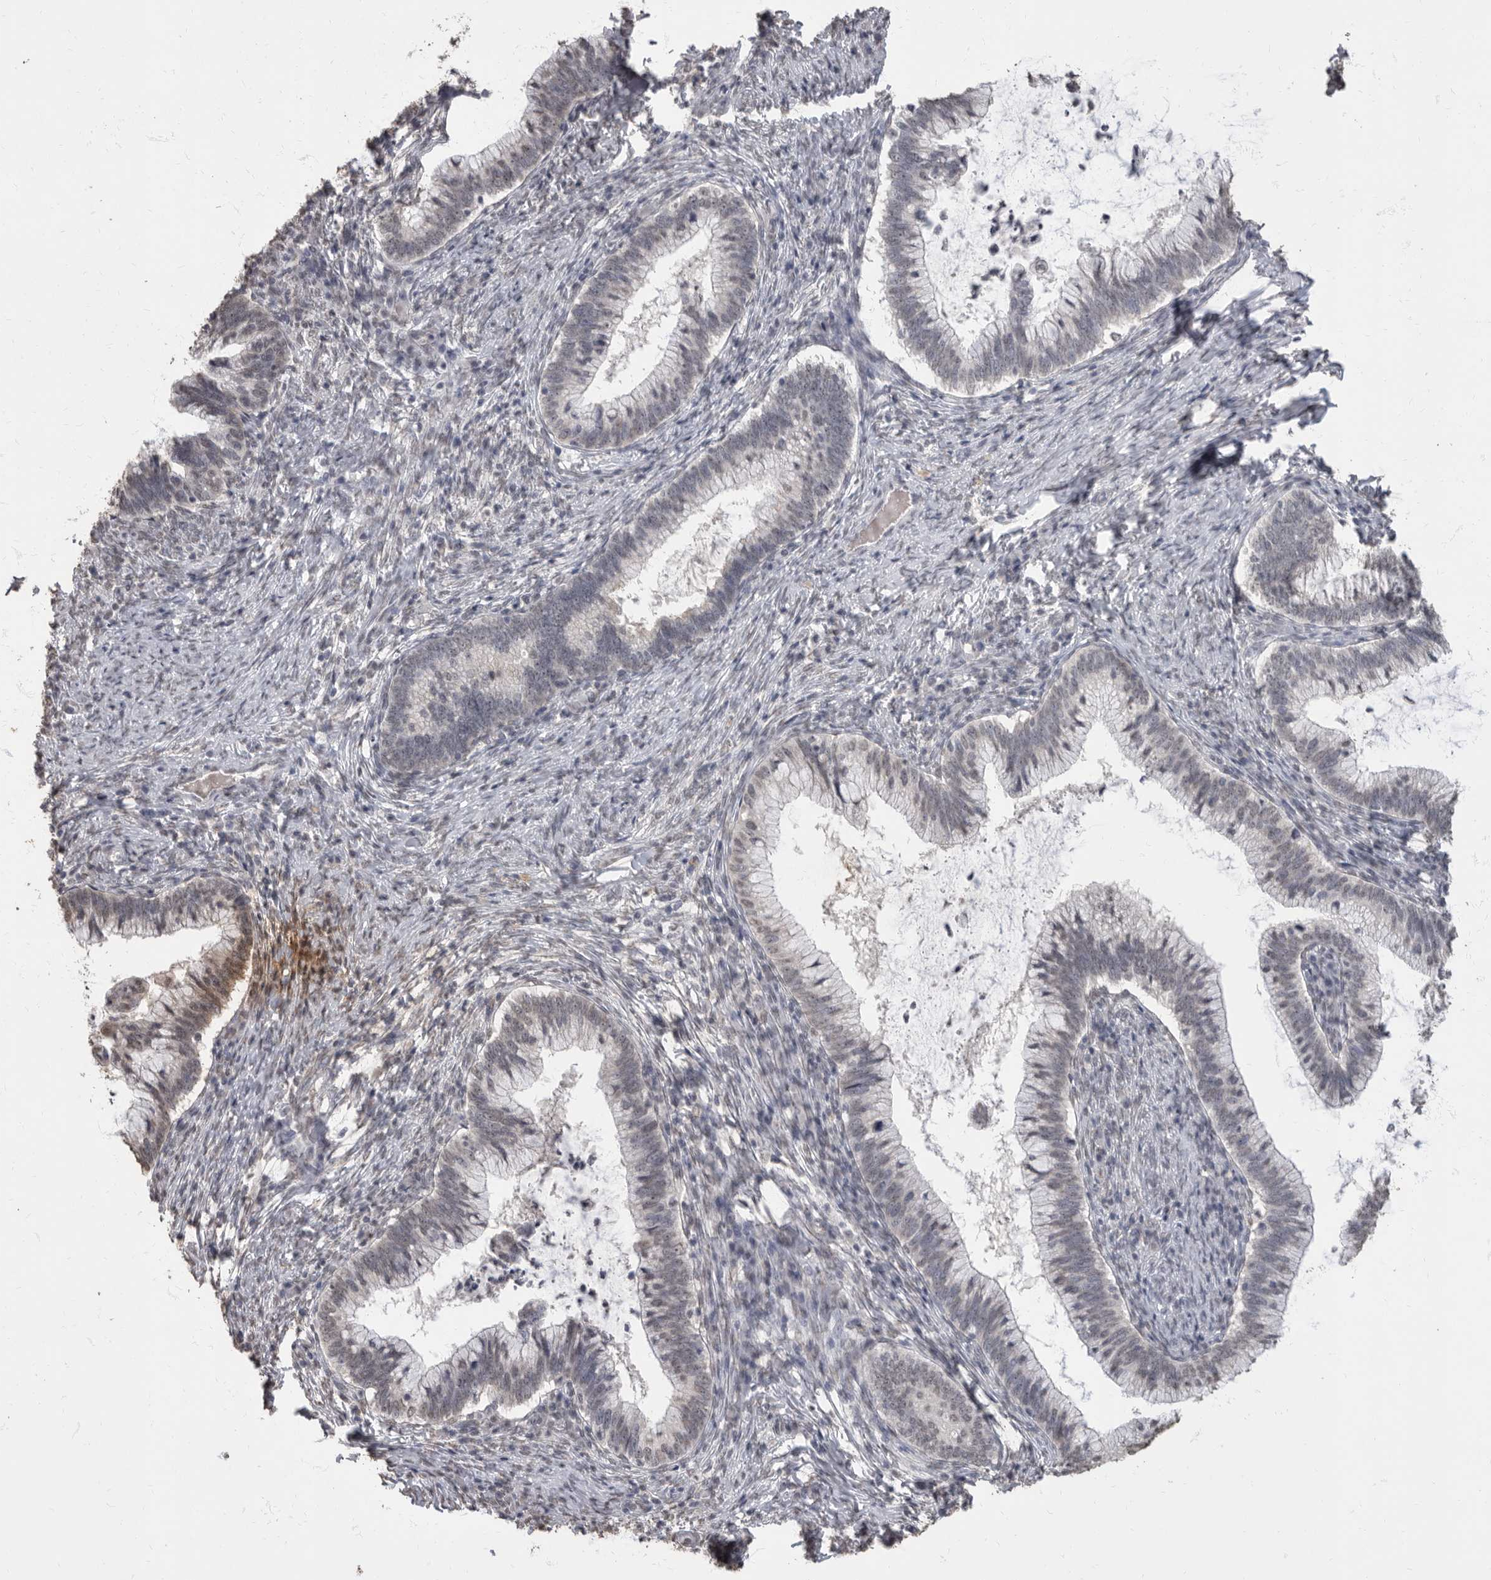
{"staining": {"intensity": "negative", "quantity": "none", "location": "none"}, "tissue": "cervical cancer", "cell_type": "Tumor cells", "image_type": "cancer", "snomed": [{"axis": "morphology", "description": "Adenocarcinoma, NOS"}, {"axis": "topography", "description": "Cervix"}], "caption": "Histopathology image shows no significant protein positivity in tumor cells of cervical cancer (adenocarcinoma).", "gene": "NBL1", "patient": {"sex": "female", "age": 36}}